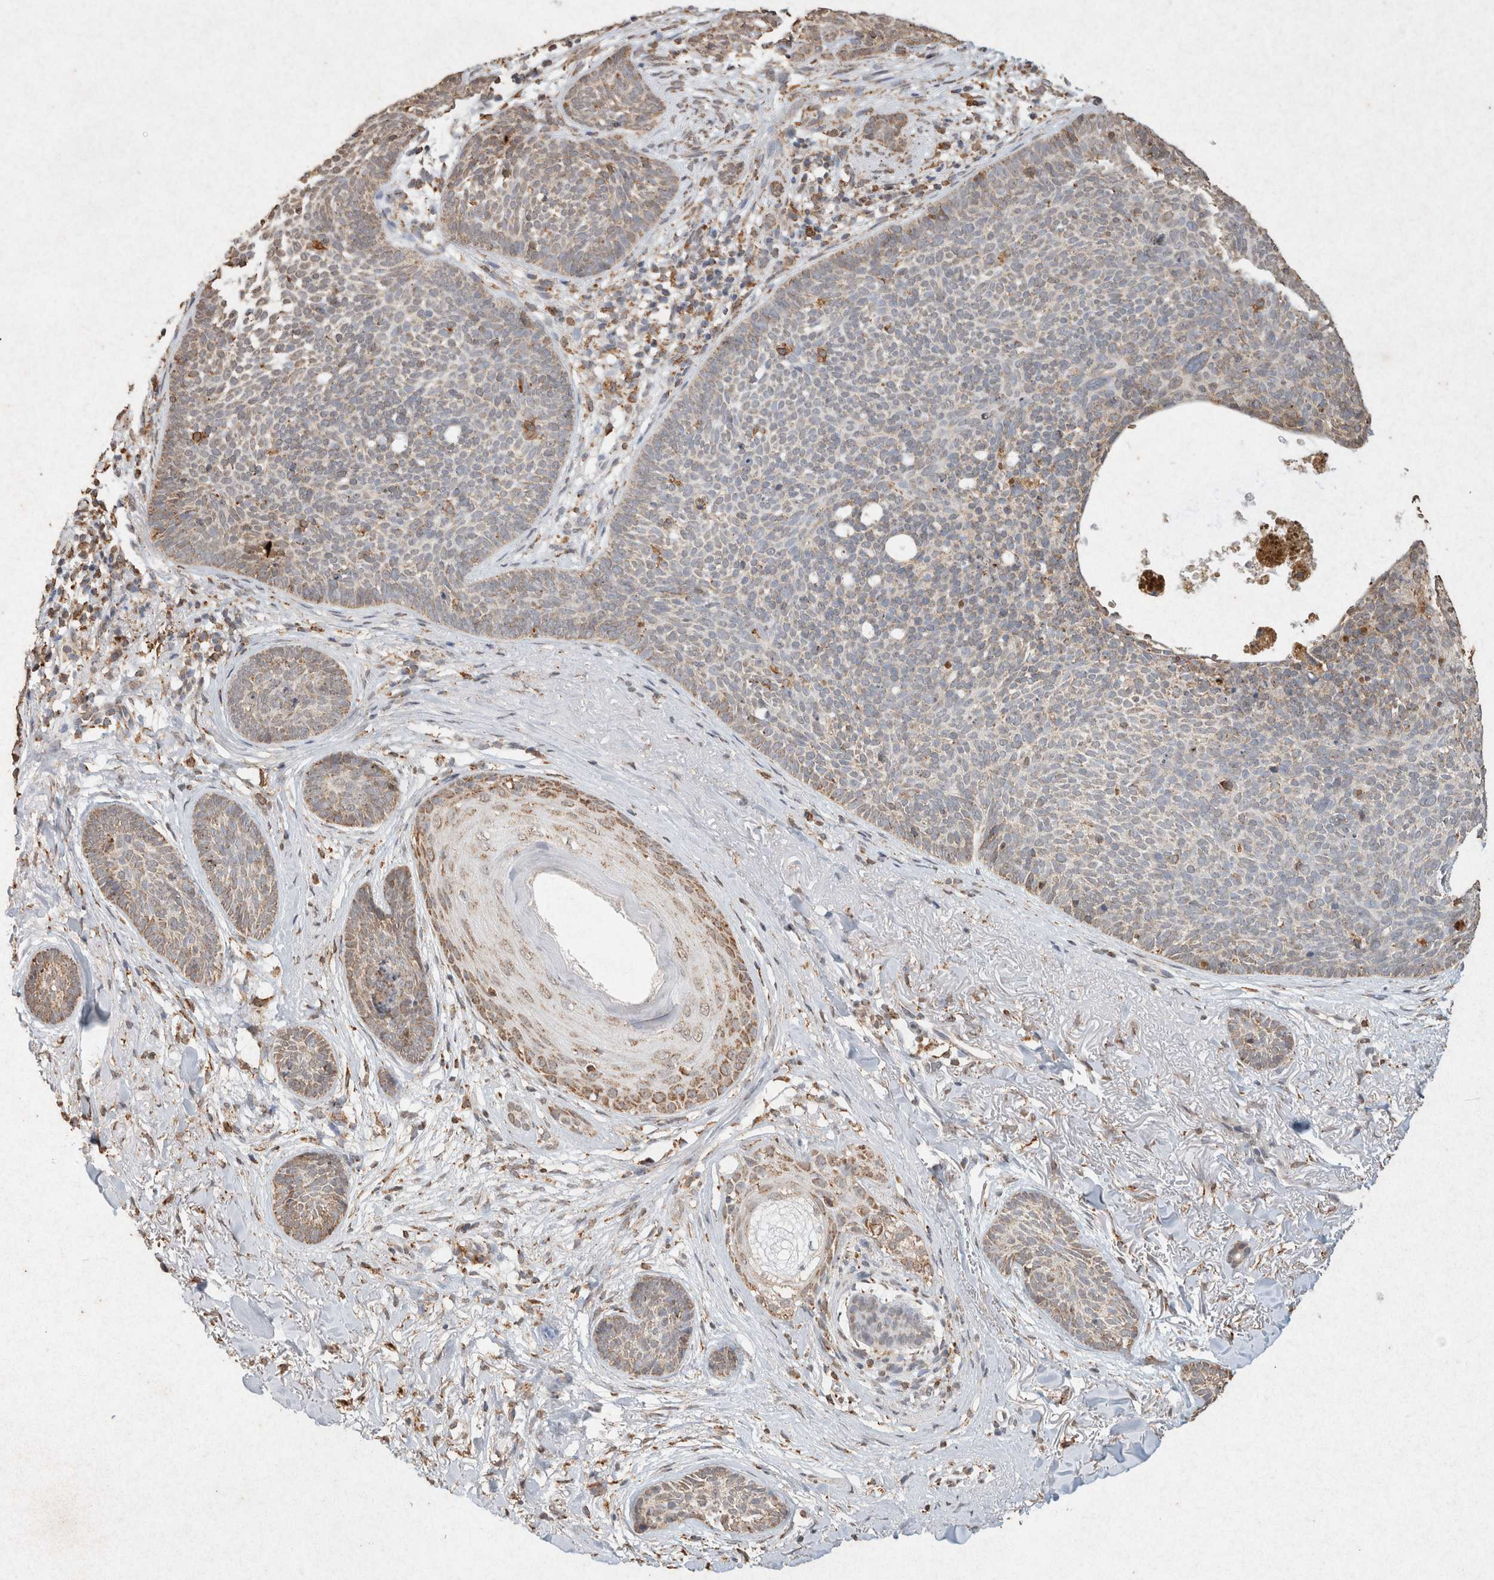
{"staining": {"intensity": "weak", "quantity": "<25%", "location": "cytoplasmic/membranous"}, "tissue": "skin cancer", "cell_type": "Tumor cells", "image_type": "cancer", "snomed": [{"axis": "morphology", "description": "Basal cell carcinoma"}, {"axis": "topography", "description": "Skin"}], "caption": "DAB immunohistochemical staining of skin cancer shows no significant positivity in tumor cells.", "gene": "SDC2", "patient": {"sex": "female", "age": 70}}